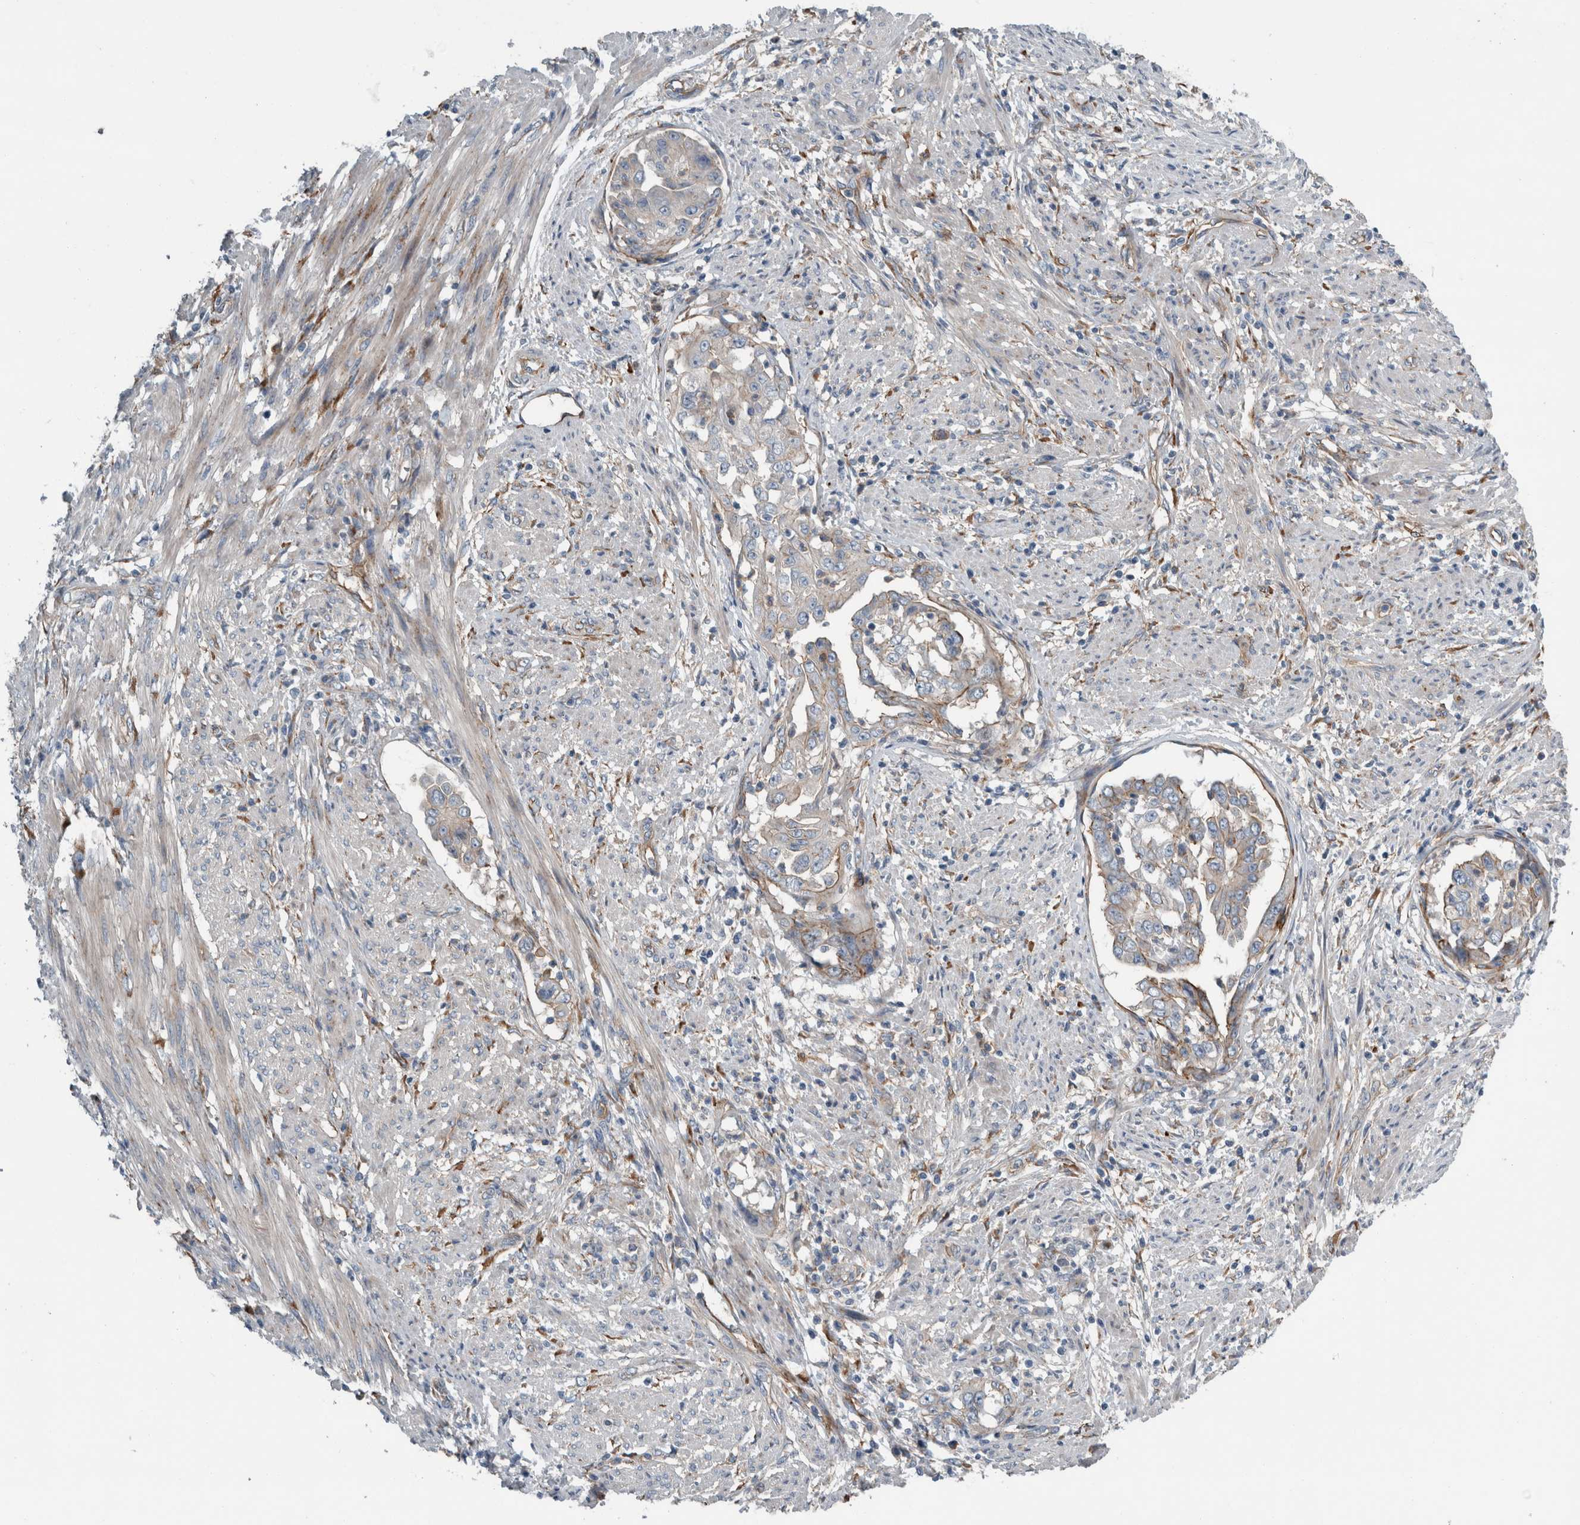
{"staining": {"intensity": "weak", "quantity": ">75%", "location": "cytoplasmic/membranous"}, "tissue": "endometrial cancer", "cell_type": "Tumor cells", "image_type": "cancer", "snomed": [{"axis": "morphology", "description": "Adenocarcinoma, NOS"}, {"axis": "topography", "description": "Endometrium"}], "caption": "DAB (3,3'-diaminobenzidine) immunohistochemical staining of human endometrial cancer displays weak cytoplasmic/membranous protein positivity in approximately >75% of tumor cells.", "gene": "GLT8D2", "patient": {"sex": "female", "age": 85}}